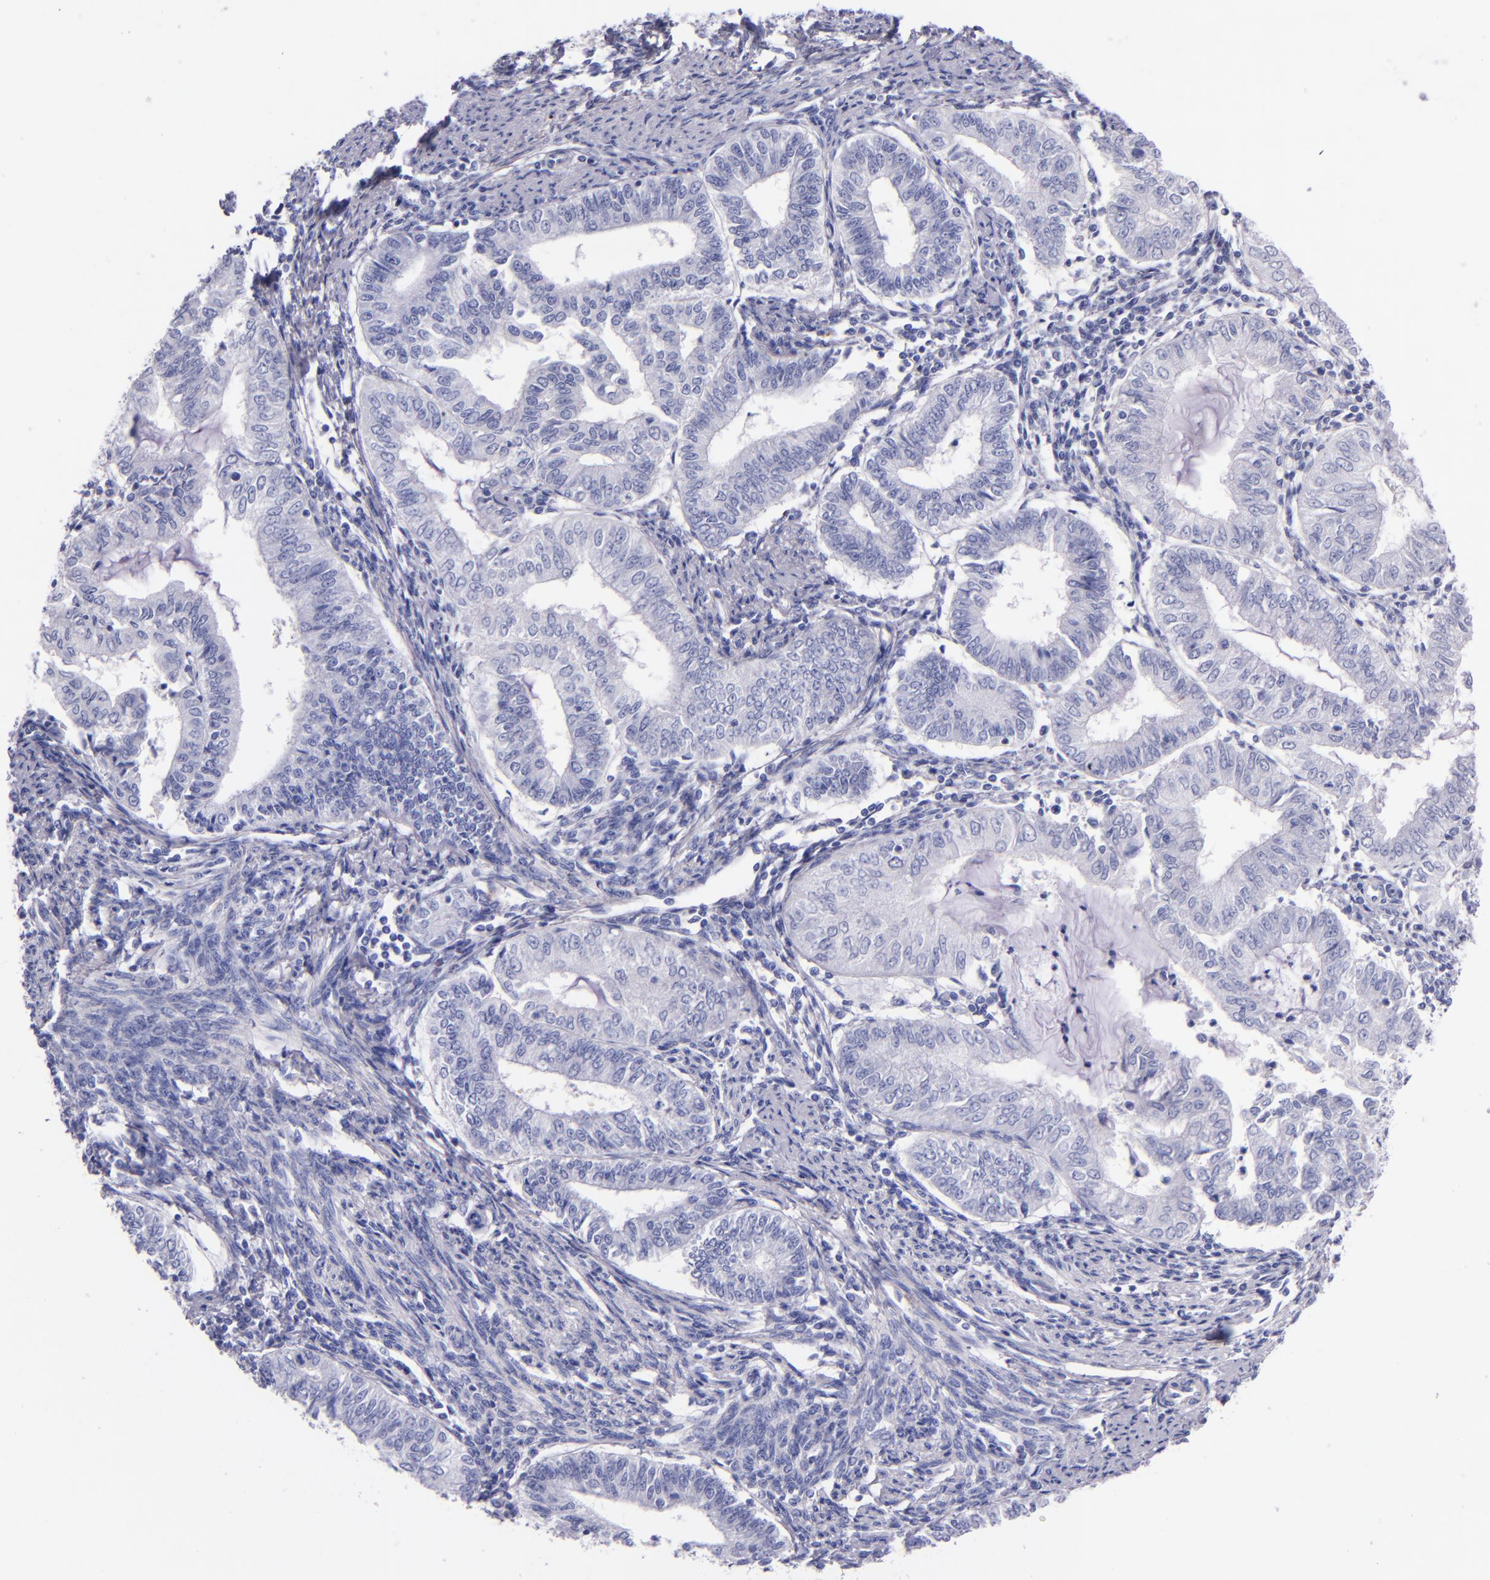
{"staining": {"intensity": "negative", "quantity": "none", "location": "none"}, "tissue": "endometrial cancer", "cell_type": "Tumor cells", "image_type": "cancer", "snomed": [{"axis": "morphology", "description": "Adenocarcinoma, NOS"}, {"axis": "topography", "description": "Endometrium"}], "caption": "Immunohistochemistry (IHC) micrograph of neoplastic tissue: human adenocarcinoma (endometrial) stained with DAB (3,3'-diaminobenzidine) displays no significant protein expression in tumor cells.", "gene": "LAG3", "patient": {"sex": "female", "age": 66}}